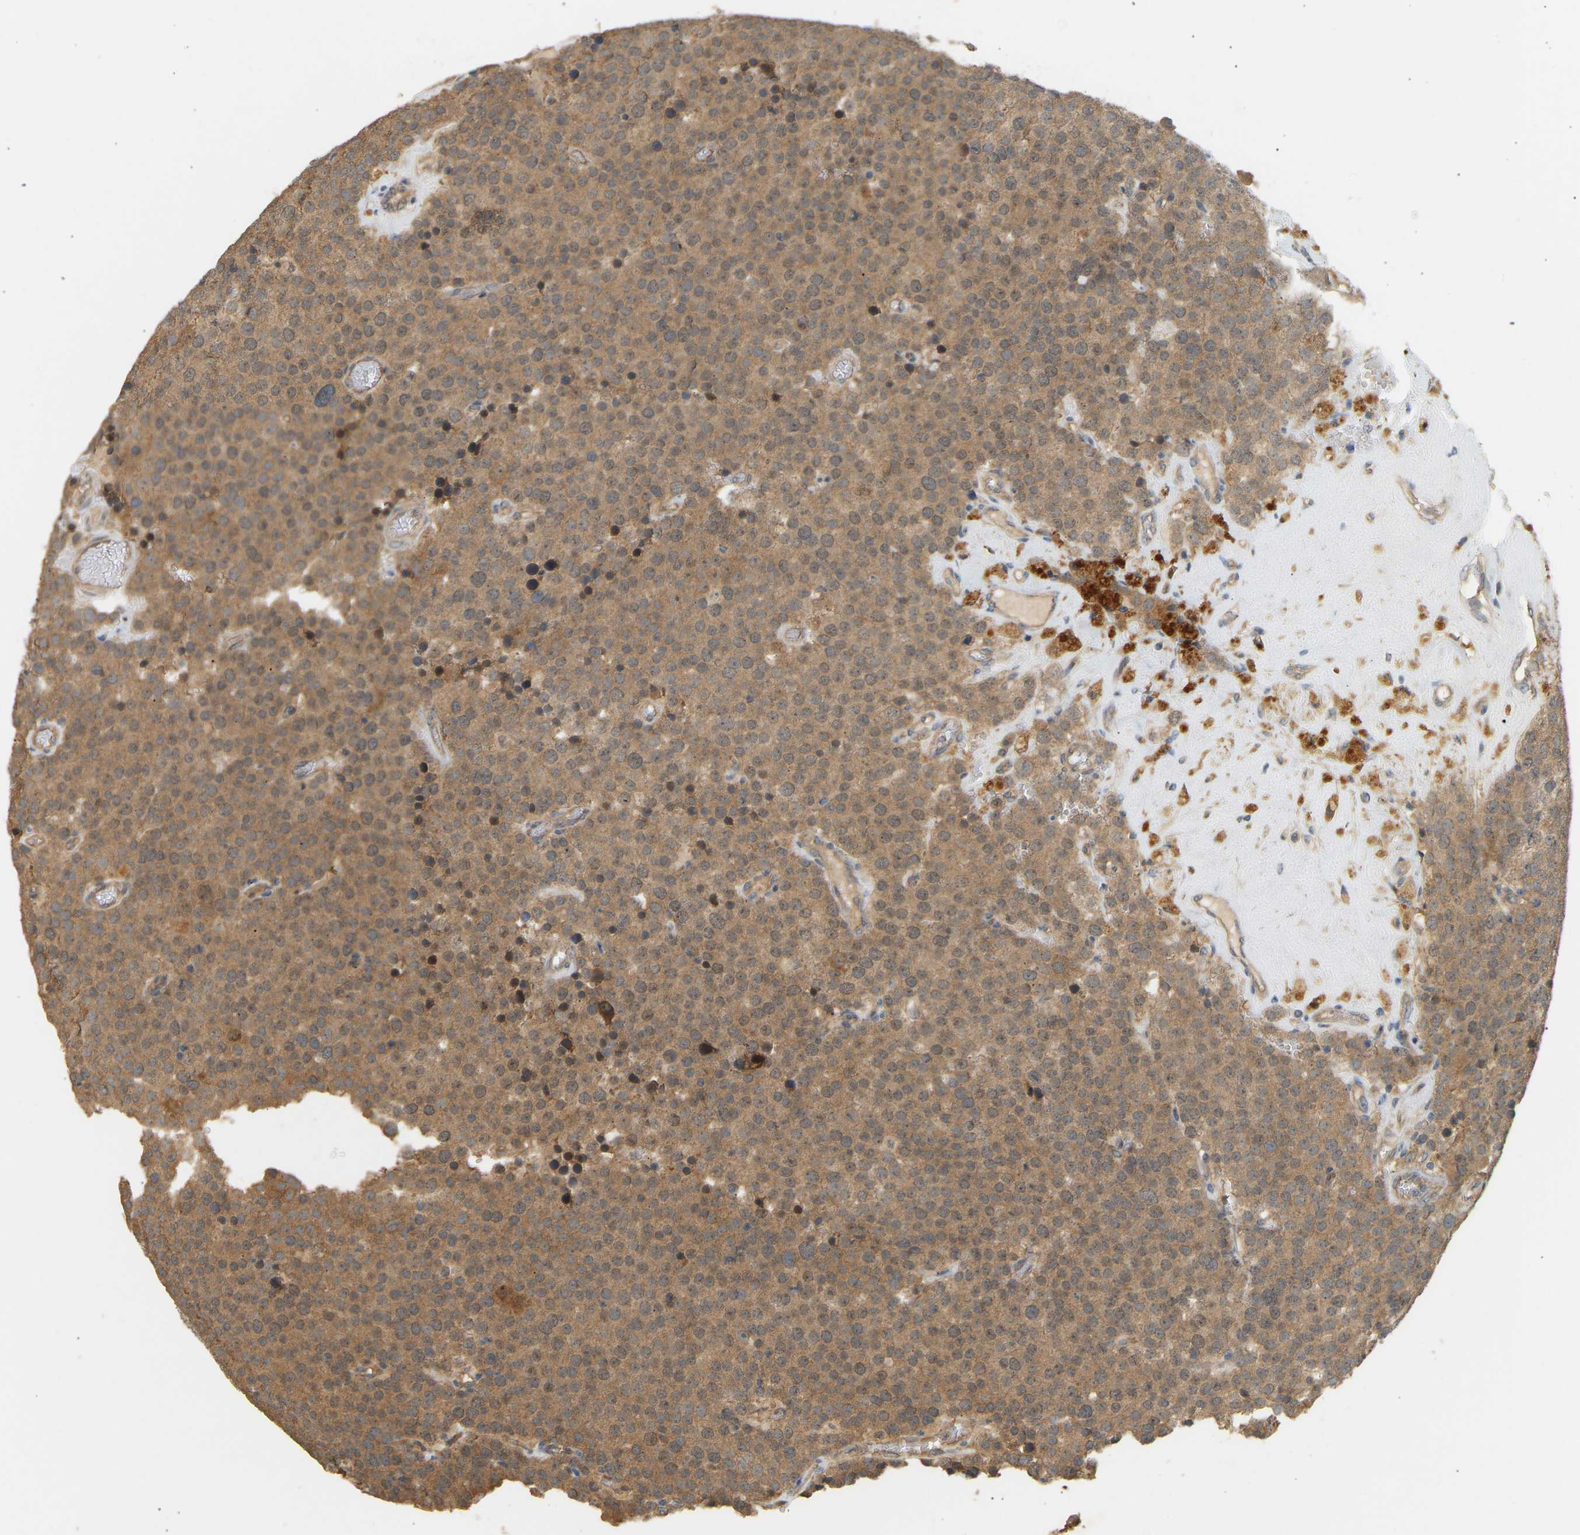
{"staining": {"intensity": "moderate", "quantity": ">75%", "location": "cytoplasmic/membranous"}, "tissue": "testis cancer", "cell_type": "Tumor cells", "image_type": "cancer", "snomed": [{"axis": "morphology", "description": "Normal tissue, NOS"}, {"axis": "morphology", "description": "Seminoma, NOS"}, {"axis": "topography", "description": "Testis"}], "caption": "Brown immunohistochemical staining in seminoma (testis) demonstrates moderate cytoplasmic/membranous expression in about >75% of tumor cells.", "gene": "RGL1", "patient": {"sex": "male", "age": 71}}